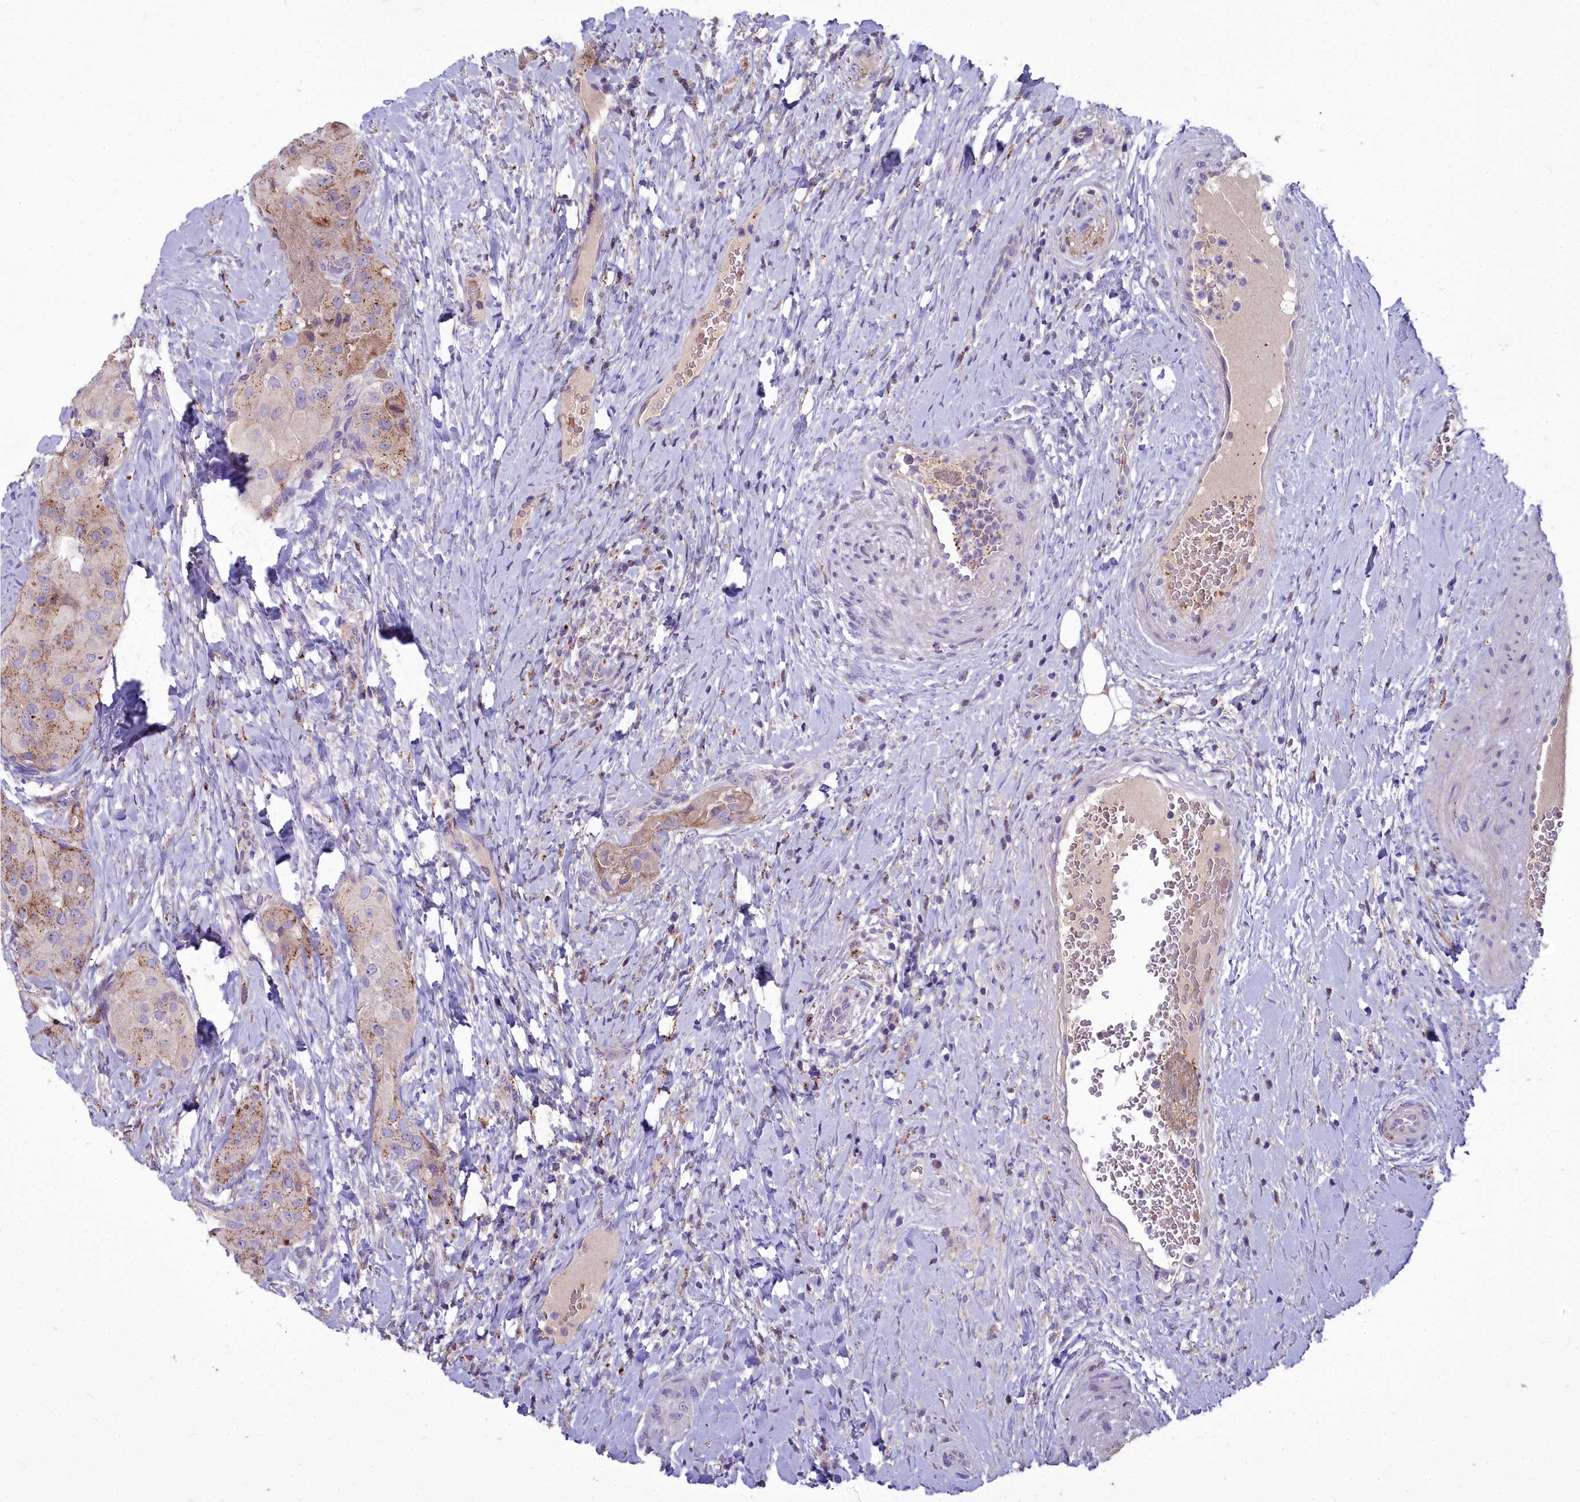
{"staining": {"intensity": "weak", "quantity": "25%-75%", "location": "cytoplasmic/membranous"}, "tissue": "thyroid cancer", "cell_type": "Tumor cells", "image_type": "cancer", "snomed": [{"axis": "morphology", "description": "Normal tissue, NOS"}, {"axis": "morphology", "description": "Papillary adenocarcinoma, NOS"}, {"axis": "topography", "description": "Thyroid gland"}], "caption": "Tumor cells exhibit low levels of weak cytoplasmic/membranous expression in about 25%-75% of cells in human thyroid cancer.", "gene": "FRMPD1", "patient": {"sex": "female", "age": 59}}